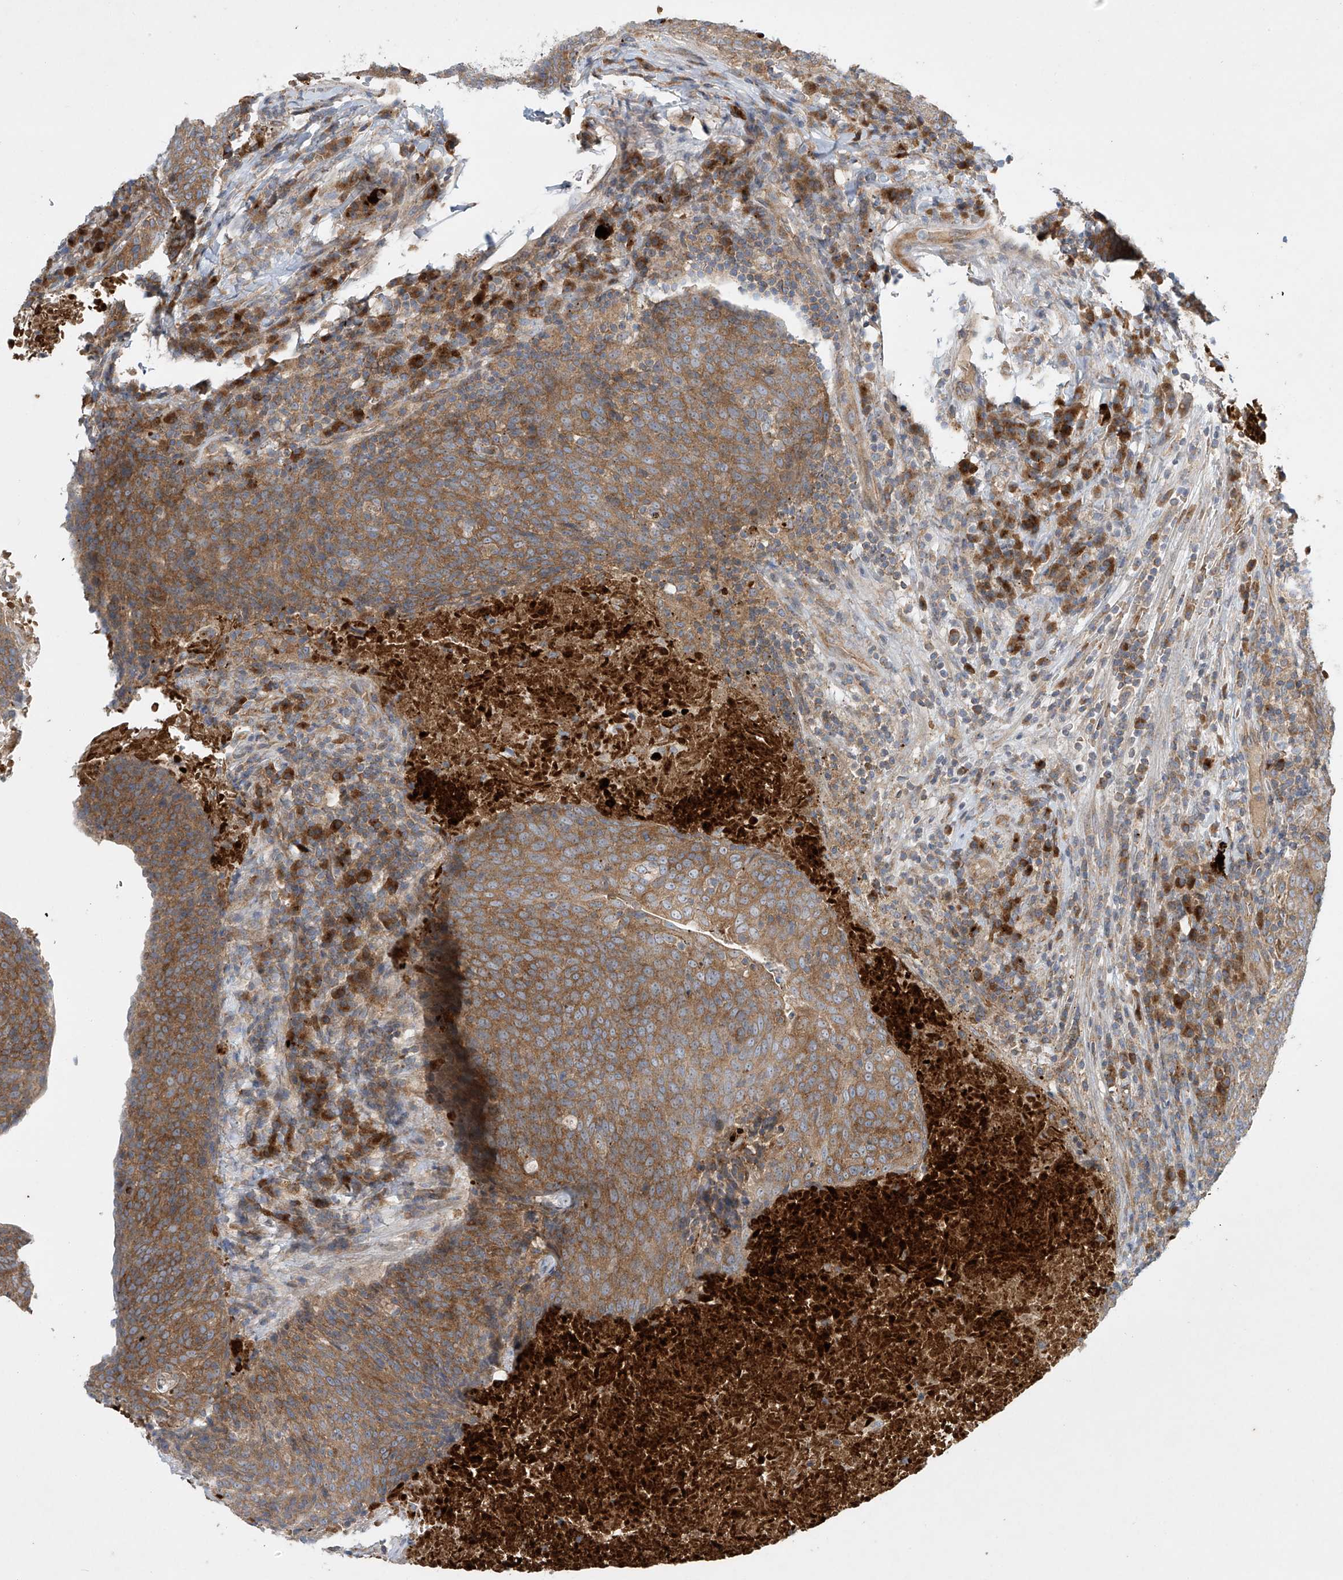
{"staining": {"intensity": "moderate", "quantity": ">75%", "location": "cytoplasmic/membranous"}, "tissue": "head and neck cancer", "cell_type": "Tumor cells", "image_type": "cancer", "snomed": [{"axis": "morphology", "description": "Squamous cell carcinoma, NOS"}, {"axis": "morphology", "description": "Squamous cell carcinoma, metastatic, NOS"}, {"axis": "topography", "description": "Lymph node"}, {"axis": "topography", "description": "Head-Neck"}], "caption": "A brown stain shows moderate cytoplasmic/membranous positivity of a protein in human squamous cell carcinoma (head and neck) tumor cells. The staining was performed using DAB (3,3'-diaminobenzidine), with brown indicating positive protein expression. Nuclei are stained blue with hematoxylin.", "gene": "TJAP1", "patient": {"sex": "male", "age": 62}}